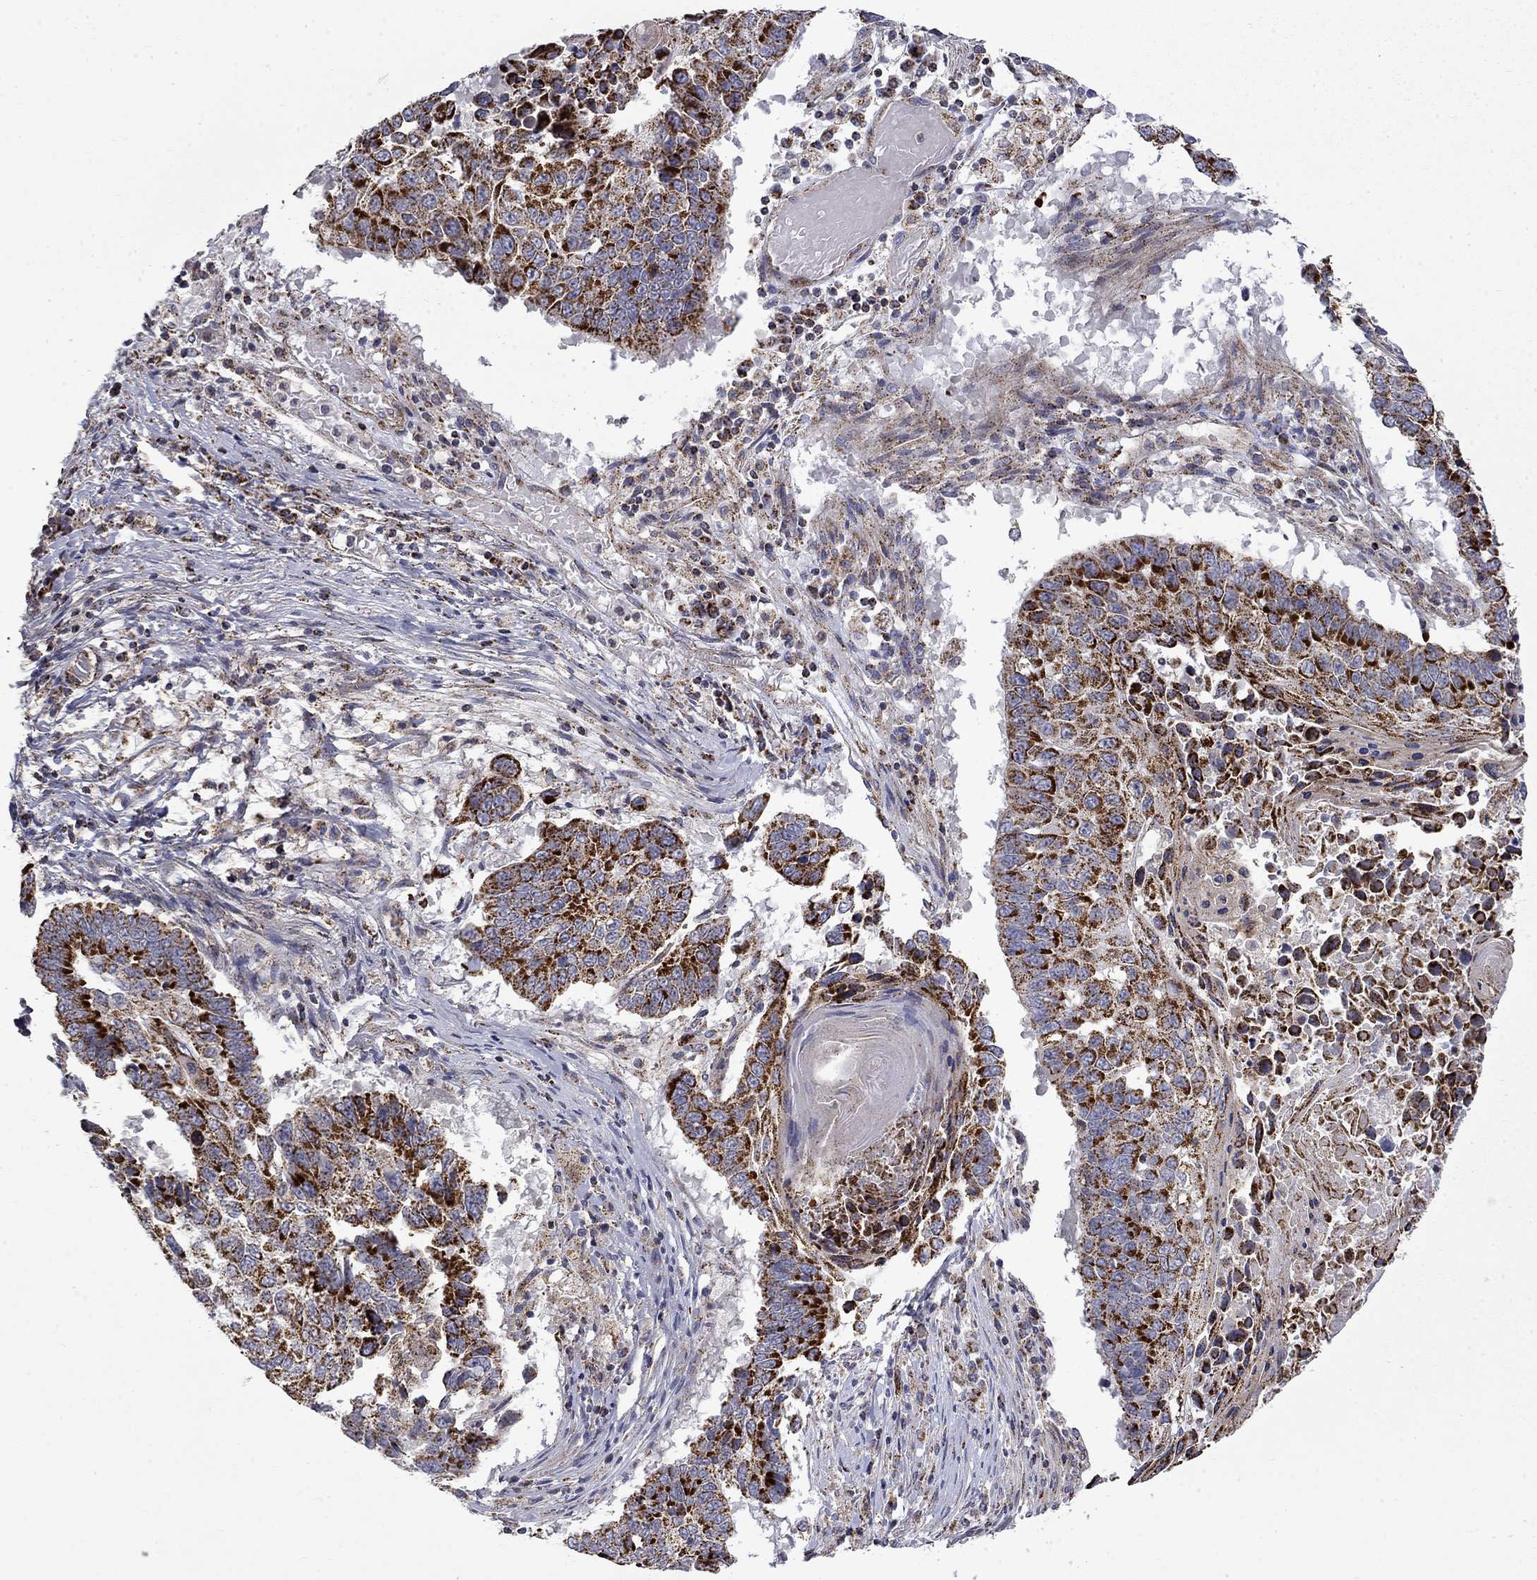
{"staining": {"intensity": "strong", "quantity": "25%-75%", "location": "cytoplasmic/membranous"}, "tissue": "lung cancer", "cell_type": "Tumor cells", "image_type": "cancer", "snomed": [{"axis": "morphology", "description": "Squamous cell carcinoma, NOS"}, {"axis": "topography", "description": "Lung"}], "caption": "High-magnification brightfield microscopy of squamous cell carcinoma (lung) stained with DAB (brown) and counterstained with hematoxylin (blue). tumor cells exhibit strong cytoplasmic/membranous positivity is appreciated in about25%-75% of cells. The staining is performed using DAB (3,3'-diaminobenzidine) brown chromogen to label protein expression. The nuclei are counter-stained blue using hematoxylin.", "gene": "PCBP3", "patient": {"sex": "male", "age": 73}}